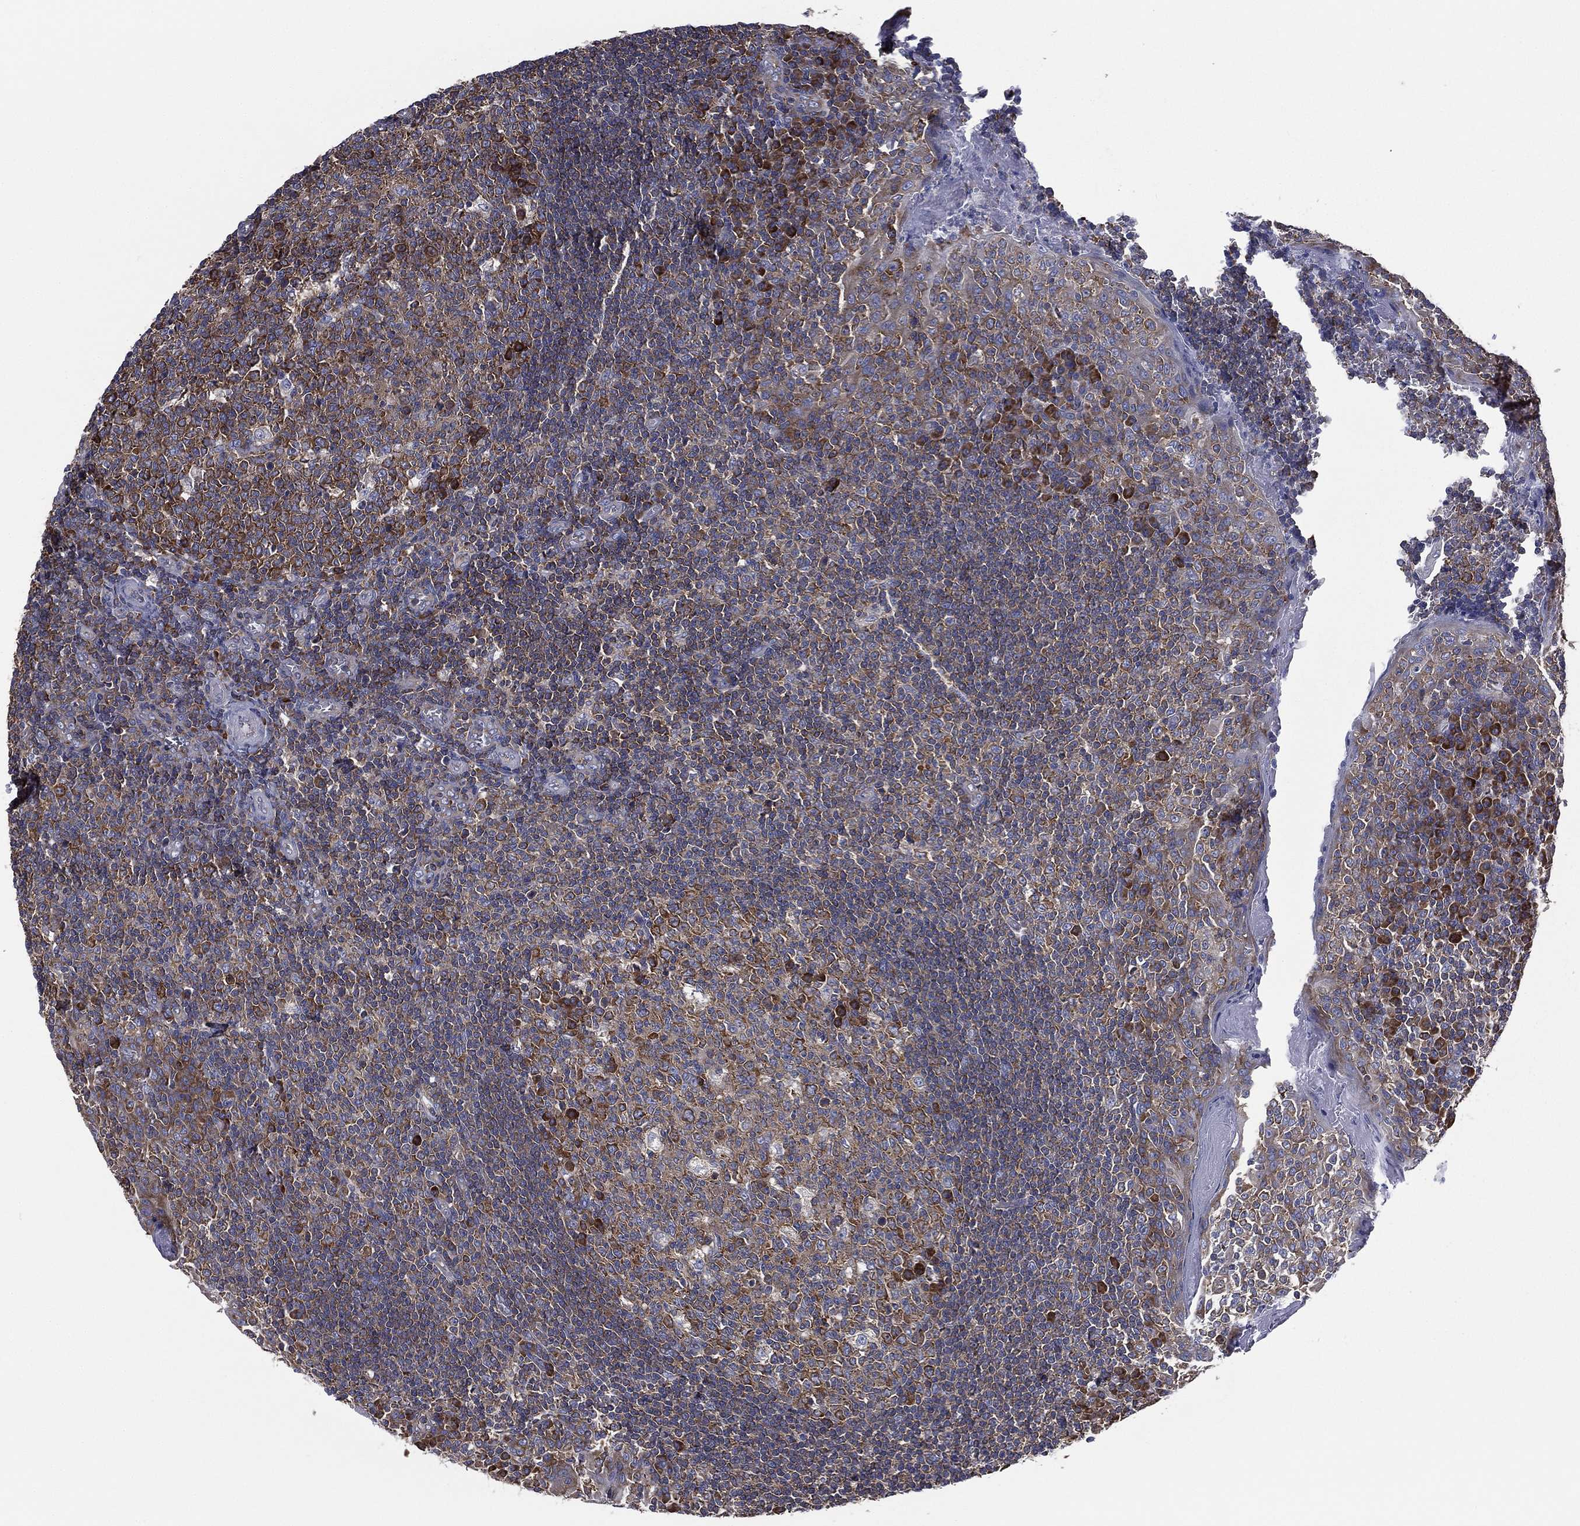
{"staining": {"intensity": "strong", "quantity": "<25%", "location": "cytoplasmic/membranous"}, "tissue": "tonsil", "cell_type": "Germinal center cells", "image_type": "normal", "snomed": [{"axis": "morphology", "description": "Normal tissue, NOS"}, {"axis": "topography", "description": "Tonsil"}], "caption": "Protein staining shows strong cytoplasmic/membranous positivity in approximately <25% of germinal center cells in unremarkable tonsil. The protein of interest is stained brown, and the nuclei are stained in blue (DAB (3,3'-diaminobenzidine) IHC with brightfield microscopy, high magnification).", "gene": "FARSA", "patient": {"sex": "female", "age": 13}}